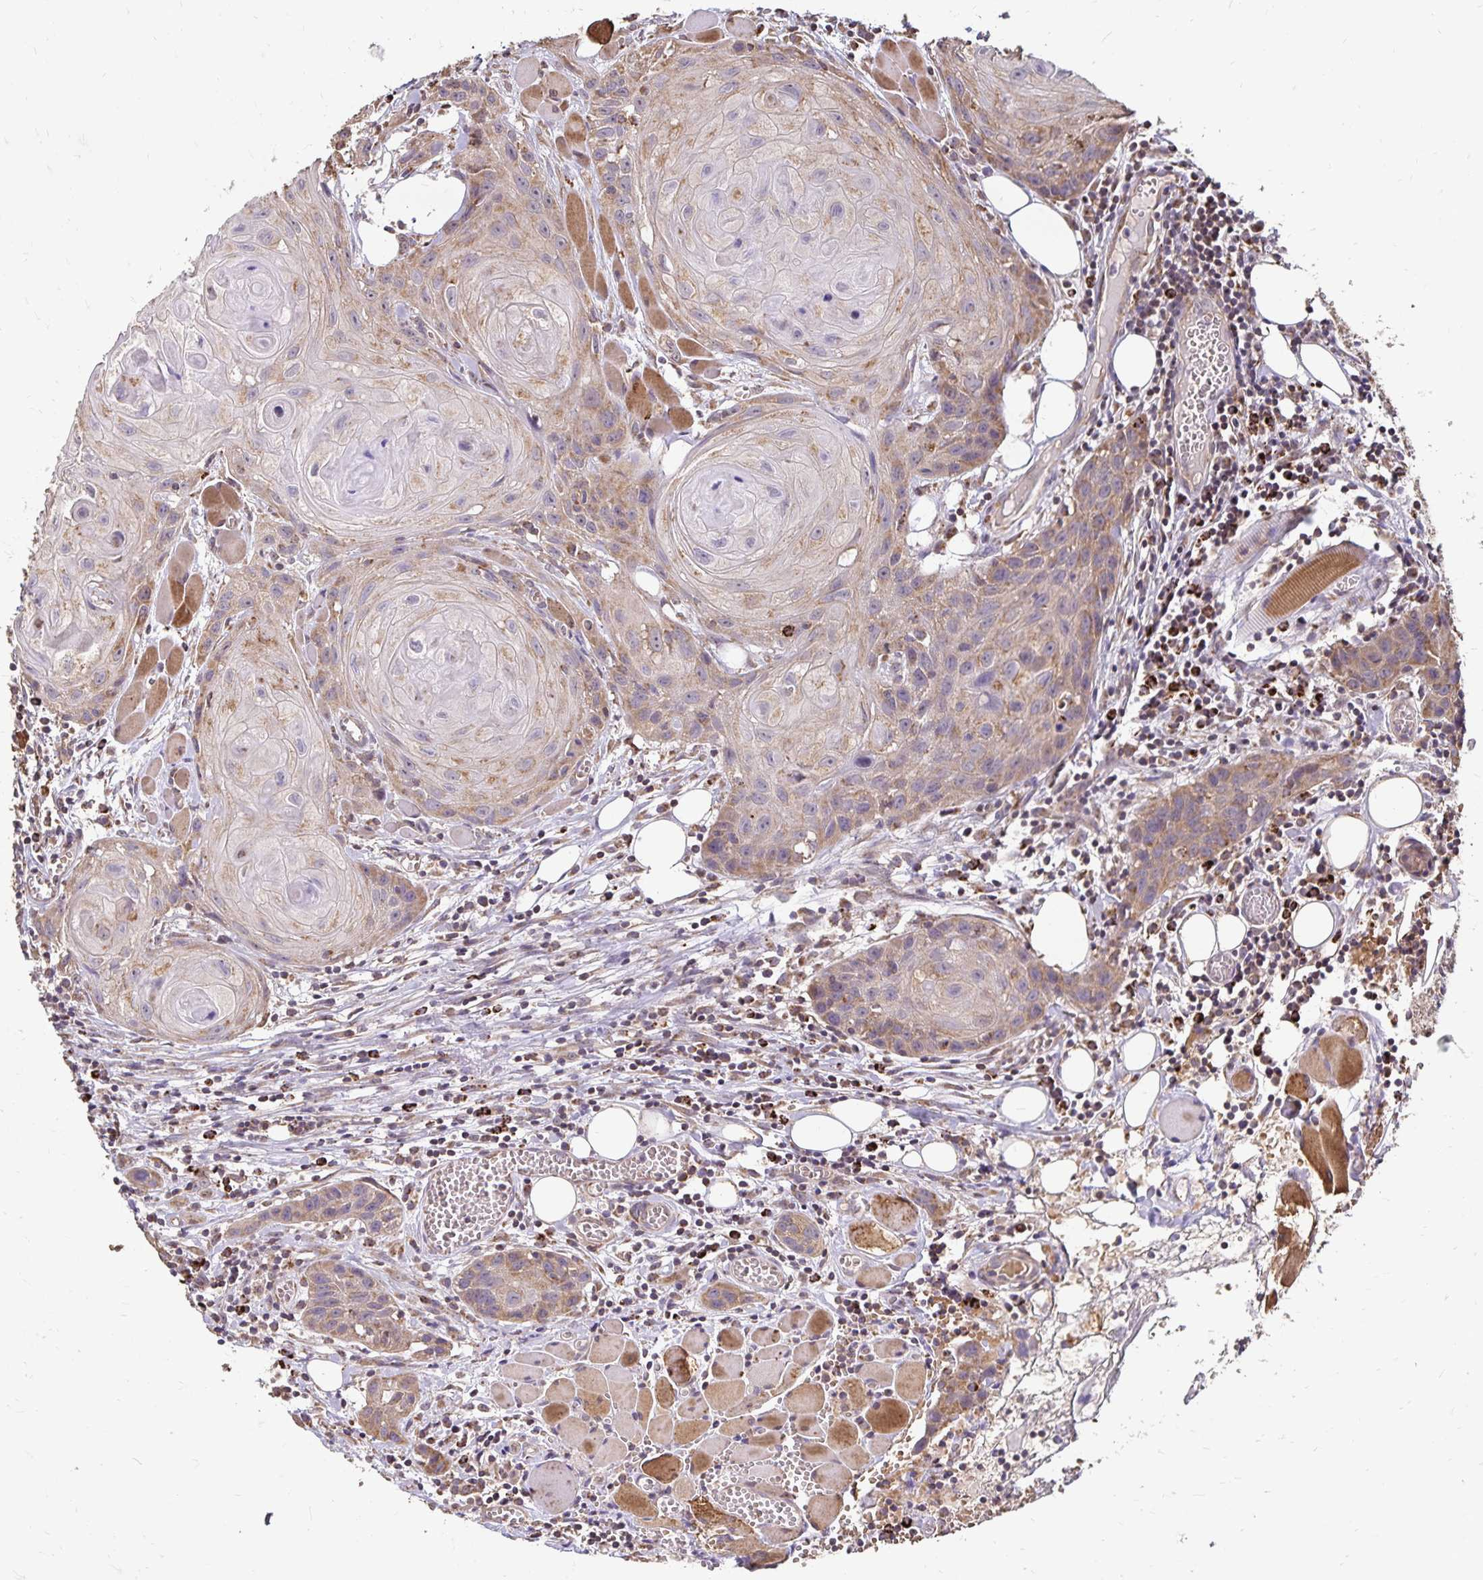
{"staining": {"intensity": "weak", "quantity": "25%-75%", "location": "cytoplasmic/membranous"}, "tissue": "head and neck cancer", "cell_type": "Tumor cells", "image_type": "cancer", "snomed": [{"axis": "morphology", "description": "Squamous cell carcinoma, NOS"}, {"axis": "topography", "description": "Oral tissue"}, {"axis": "topography", "description": "Head-Neck"}], "caption": "Immunohistochemistry histopathology image of human squamous cell carcinoma (head and neck) stained for a protein (brown), which reveals low levels of weak cytoplasmic/membranous staining in about 25%-75% of tumor cells.", "gene": "EMC10", "patient": {"sex": "male", "age": 58}}